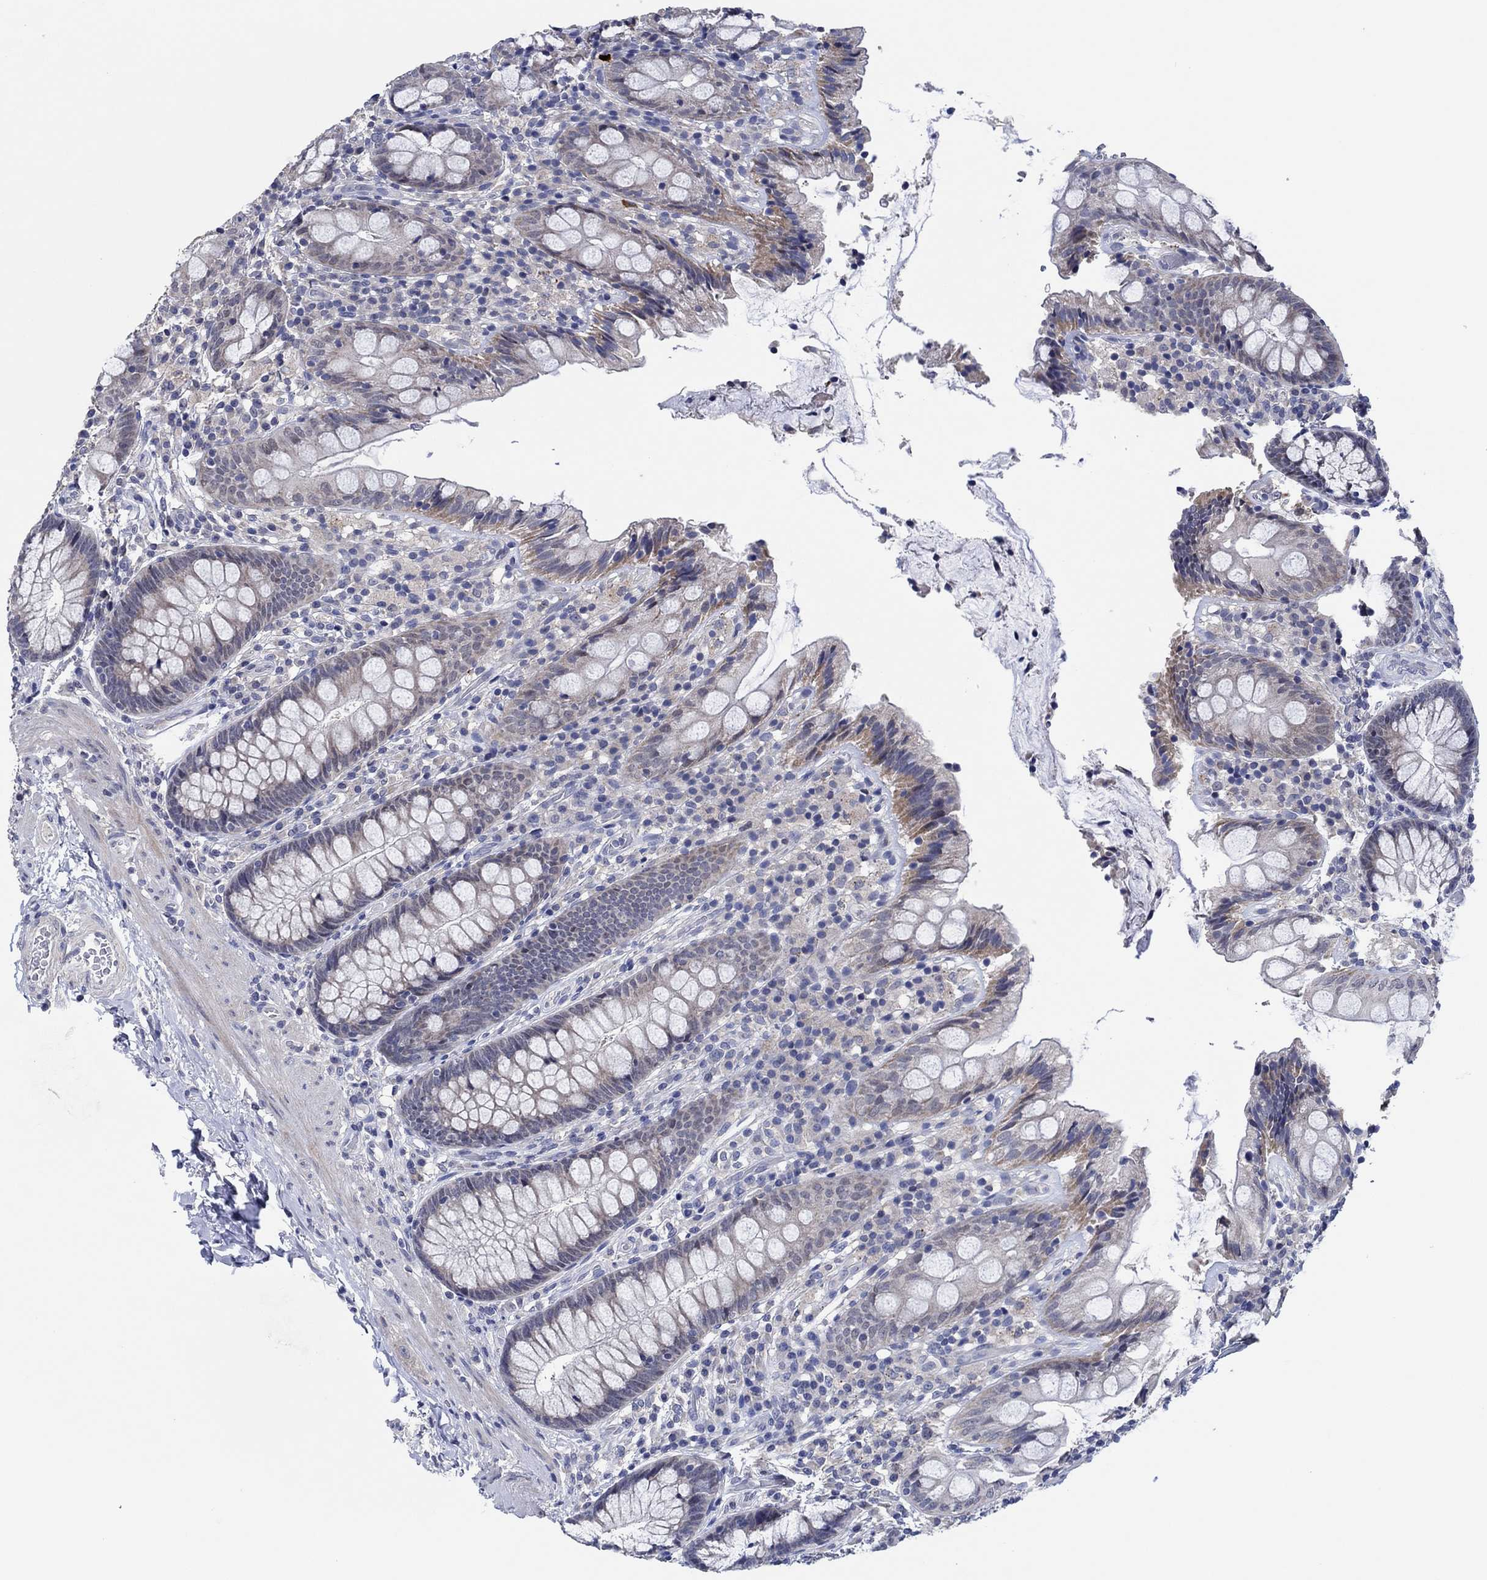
{"staining": {"intensity": "negative", "quantity": "none", "location": "none"}, "tissue": "colon", "cell_type": "Endothelial cells", "image_type": "normal", "snomed": [{"axis": "morphology", "description": "Normal tissue, NOS"}, {"axis": "topography", "description": "Colon"}], "caption": "Immunohistochemistry (IHC) of benign colon displays no expression in endothelial cells. The staining was performed using DAB to visualize the protein expression in brown, while the nuclei were stained in blue with hematoxylin (Magnification: 20x).", "gene": "PRRT3", "patient": {"sex": "female", "age": 86}}